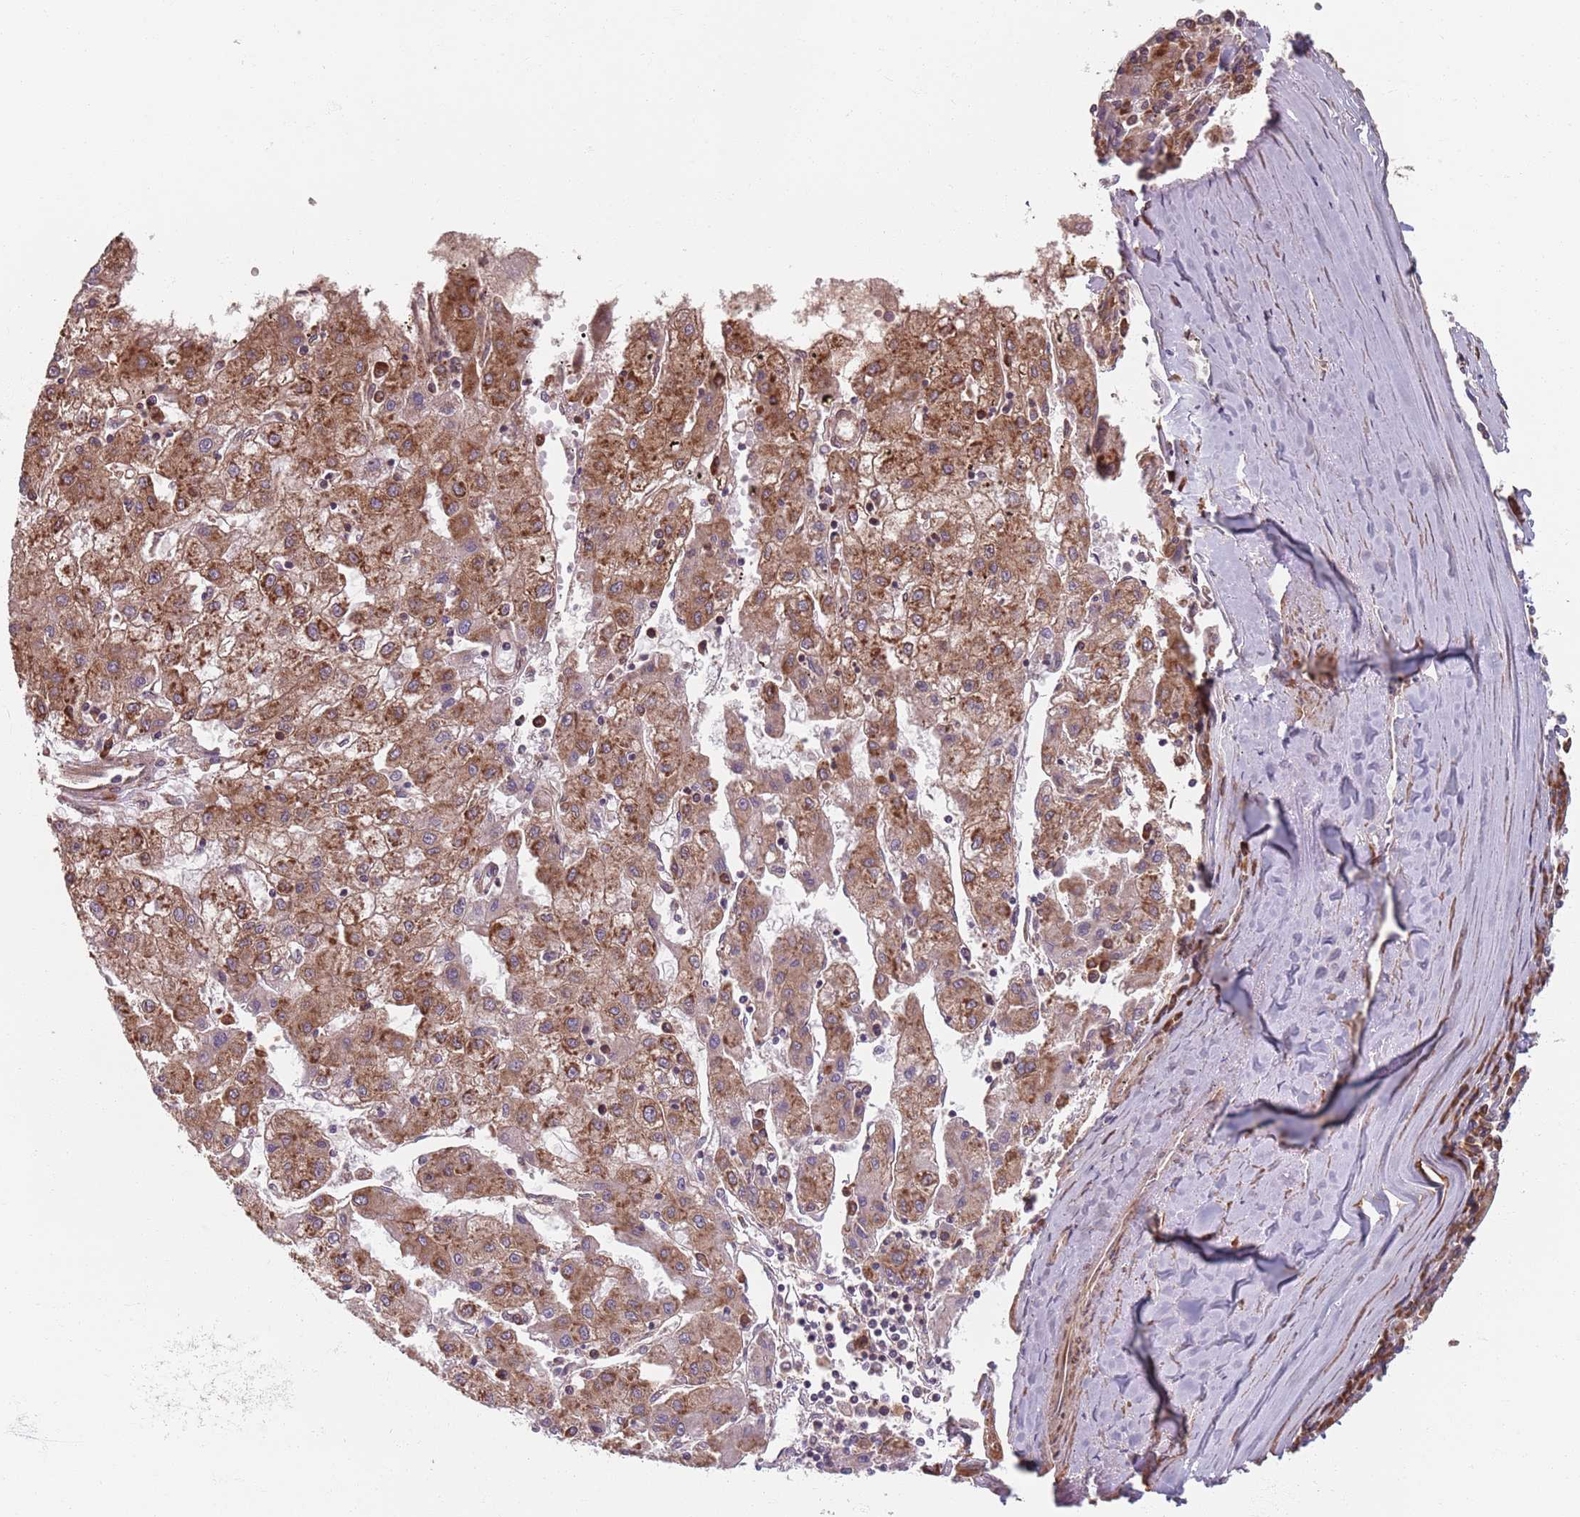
{"staining": {"intensity": "moderate", "quantity": ">75%", "location": "cytoplasmic/membranous"}, "tissue": "liver cancer", "cell_type": "Tumor cells", "image_type": "cancer", "snomed": [{"axis": "morphology", "description": "Carcinoma, Hepatocellular, NOS"}, {"axis": "topography", "description": "Liver"}], "caption": "Immunohistochemistry (IHC) of human liver cancer (hepatocellular carcinoma) reveals medium levels of moderate cytoplasmic/membranous staining in about >75% of tumor cells.", "gene": "NOTCH3", "patient": {"sex": "male", "age": 72}}